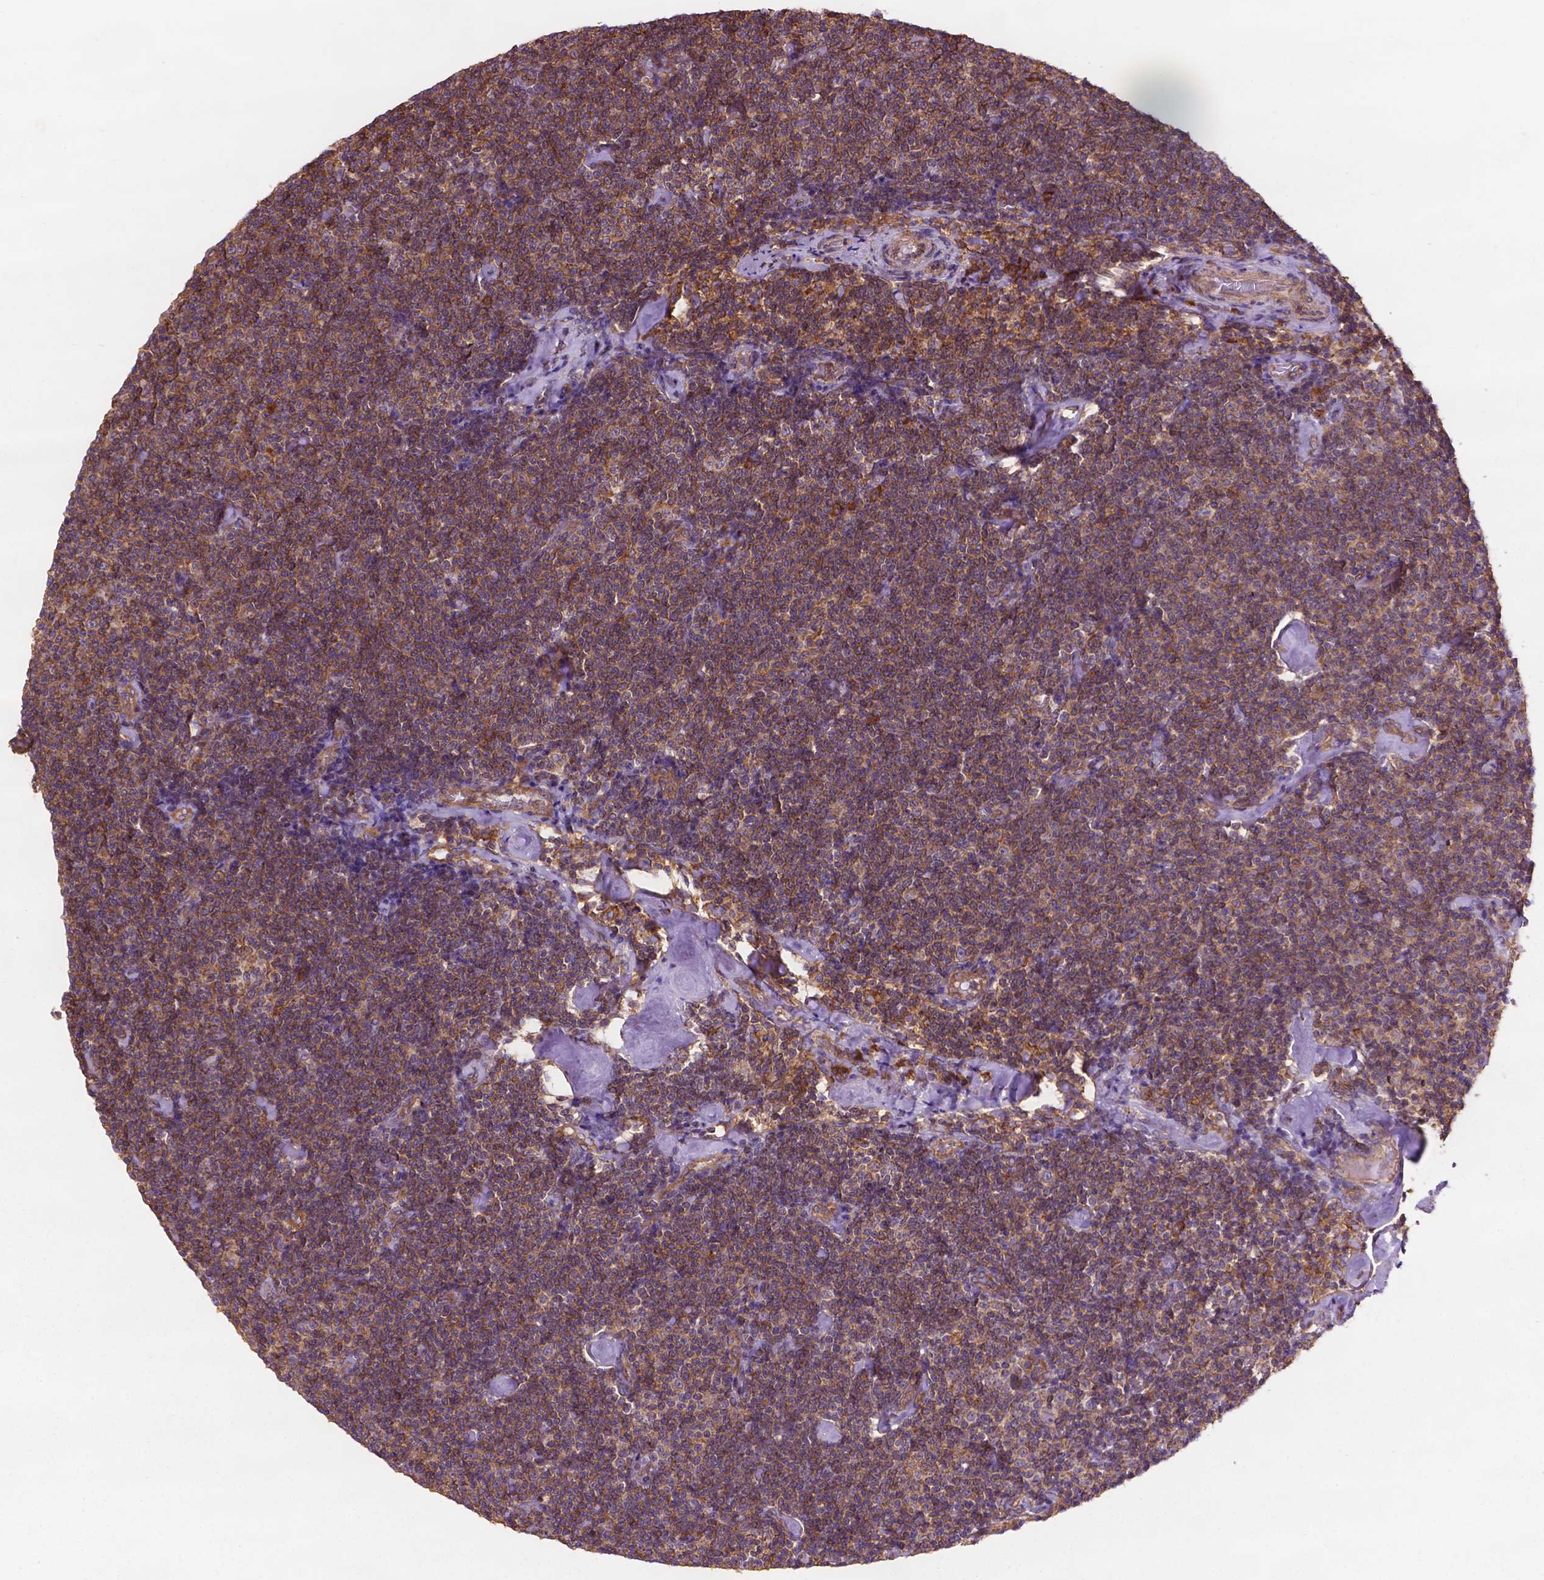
{"staining": {"intensity": "moderate", "quantity": ">75%", "location": "cytoplasmic/membranous"}, "tissue": "lymphoma", "cell_type": "Tumor cells", "image_type": "cancer", "snomed": [{"axis": "morphology", "description": "Malignant lymphoma, non-Hodgkin's type, Low grade"}, {"axis": "topography", "description": "Lymph node"}], "caption": "Brown immunohistochemical staining in lymphoma exhibits moderate cytoplasmic/membranous staining in approximately >75% of tumor cells.", "gene": "CCDC71L", "patient": {"sex": "male", "age": 81}}